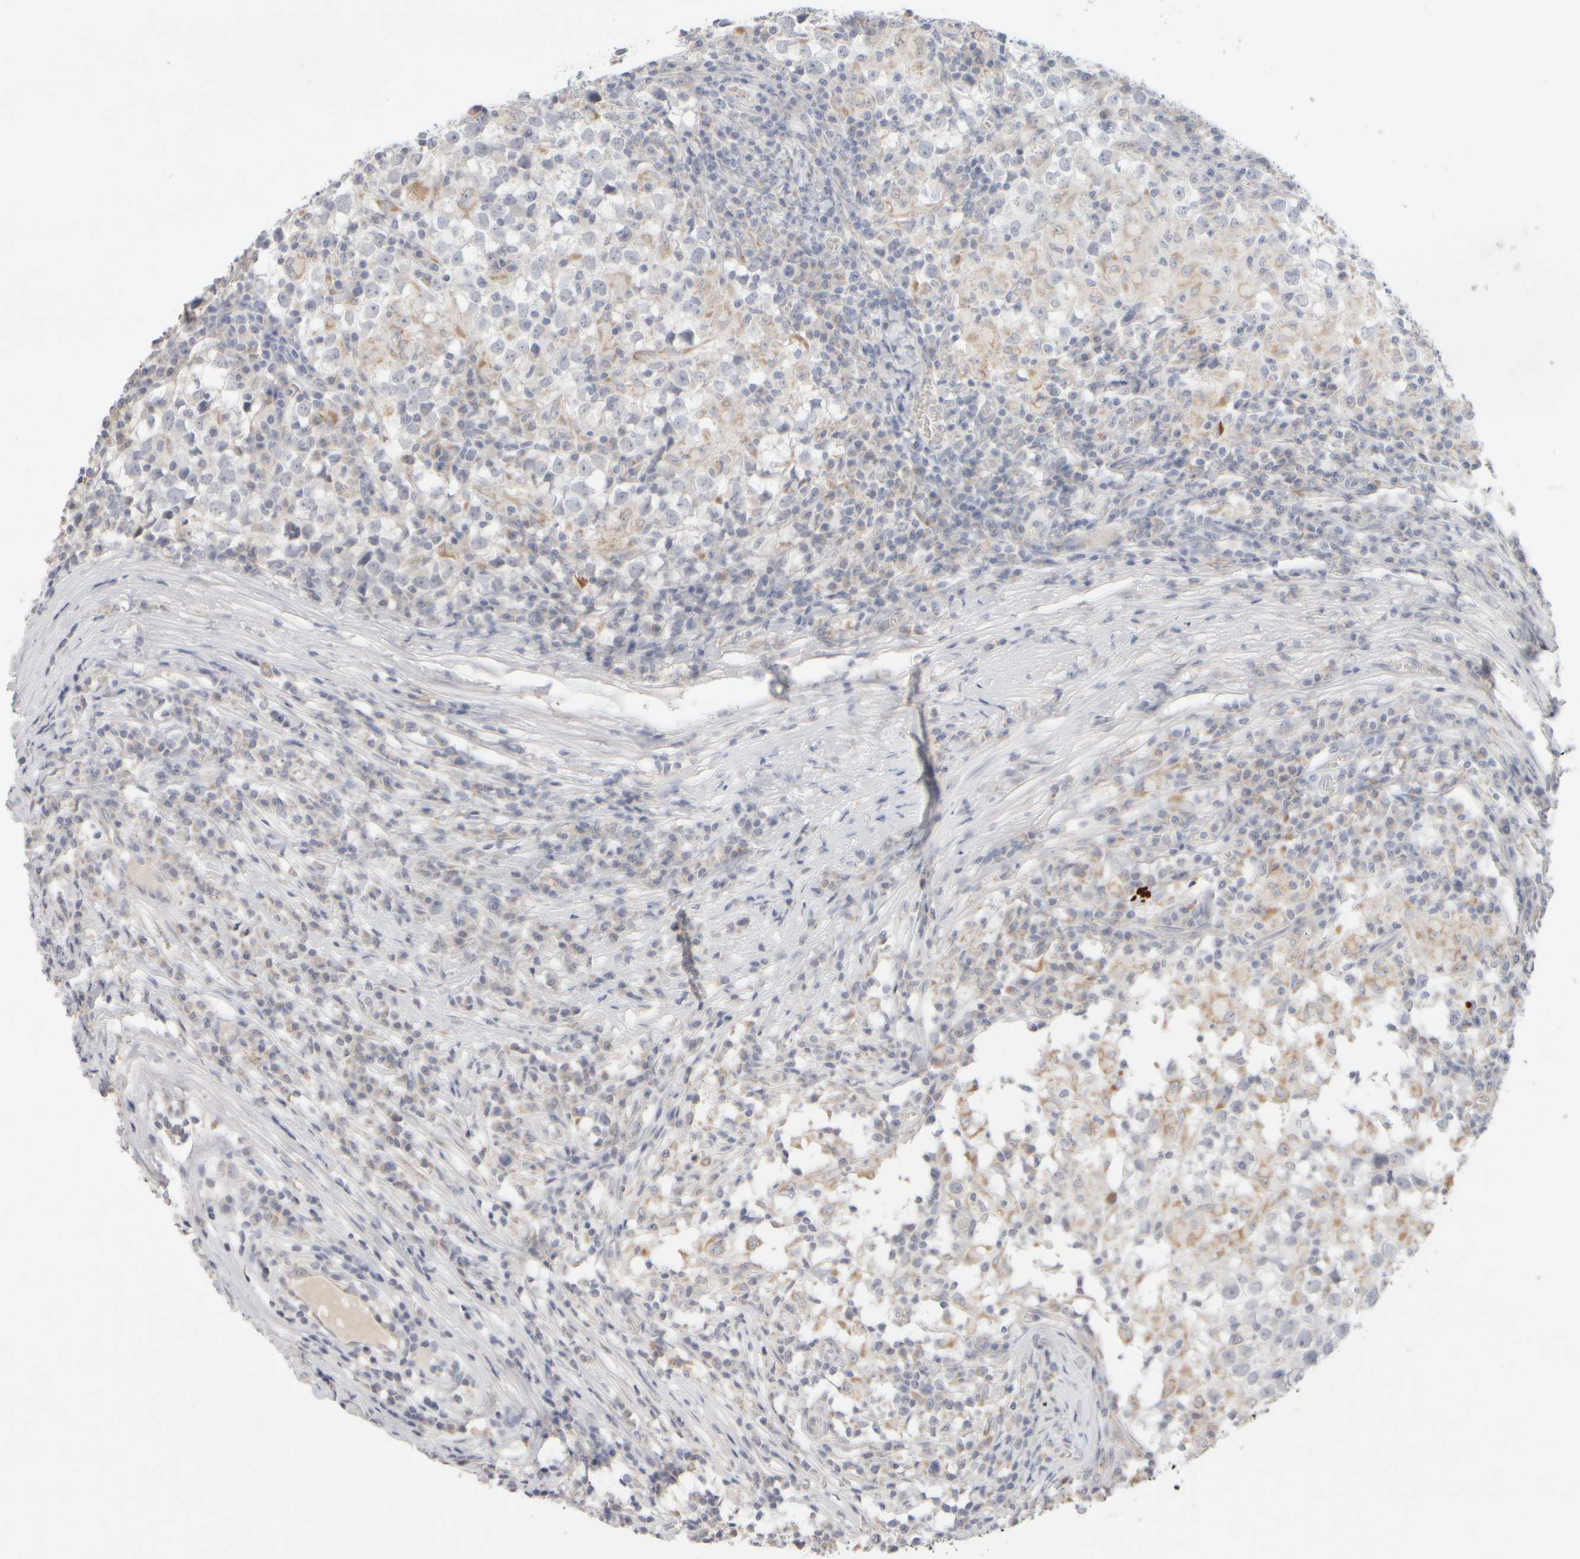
{"staining": {"intensity": "weak", "quantity": "<25%", "location": "cytoplasmic/membranous"}, "tissue": "testis cancer", "cell_type": "Tumor cells", "image_type": "cancer", "snomed": [{"axis": "morphology", "description": "Seminoma, NOS"}, {"axis": "topography", "description": "Testis"}], "caption": "IHC histopathology image of neoplastic tissue: seminoma (testis) stained with DAB (3,3'-diaminobenzidine) exhibits no significant protein staining in tumor cells.", "gene": "ZNF112", "patient": {"sex": "male", "age": 65}}